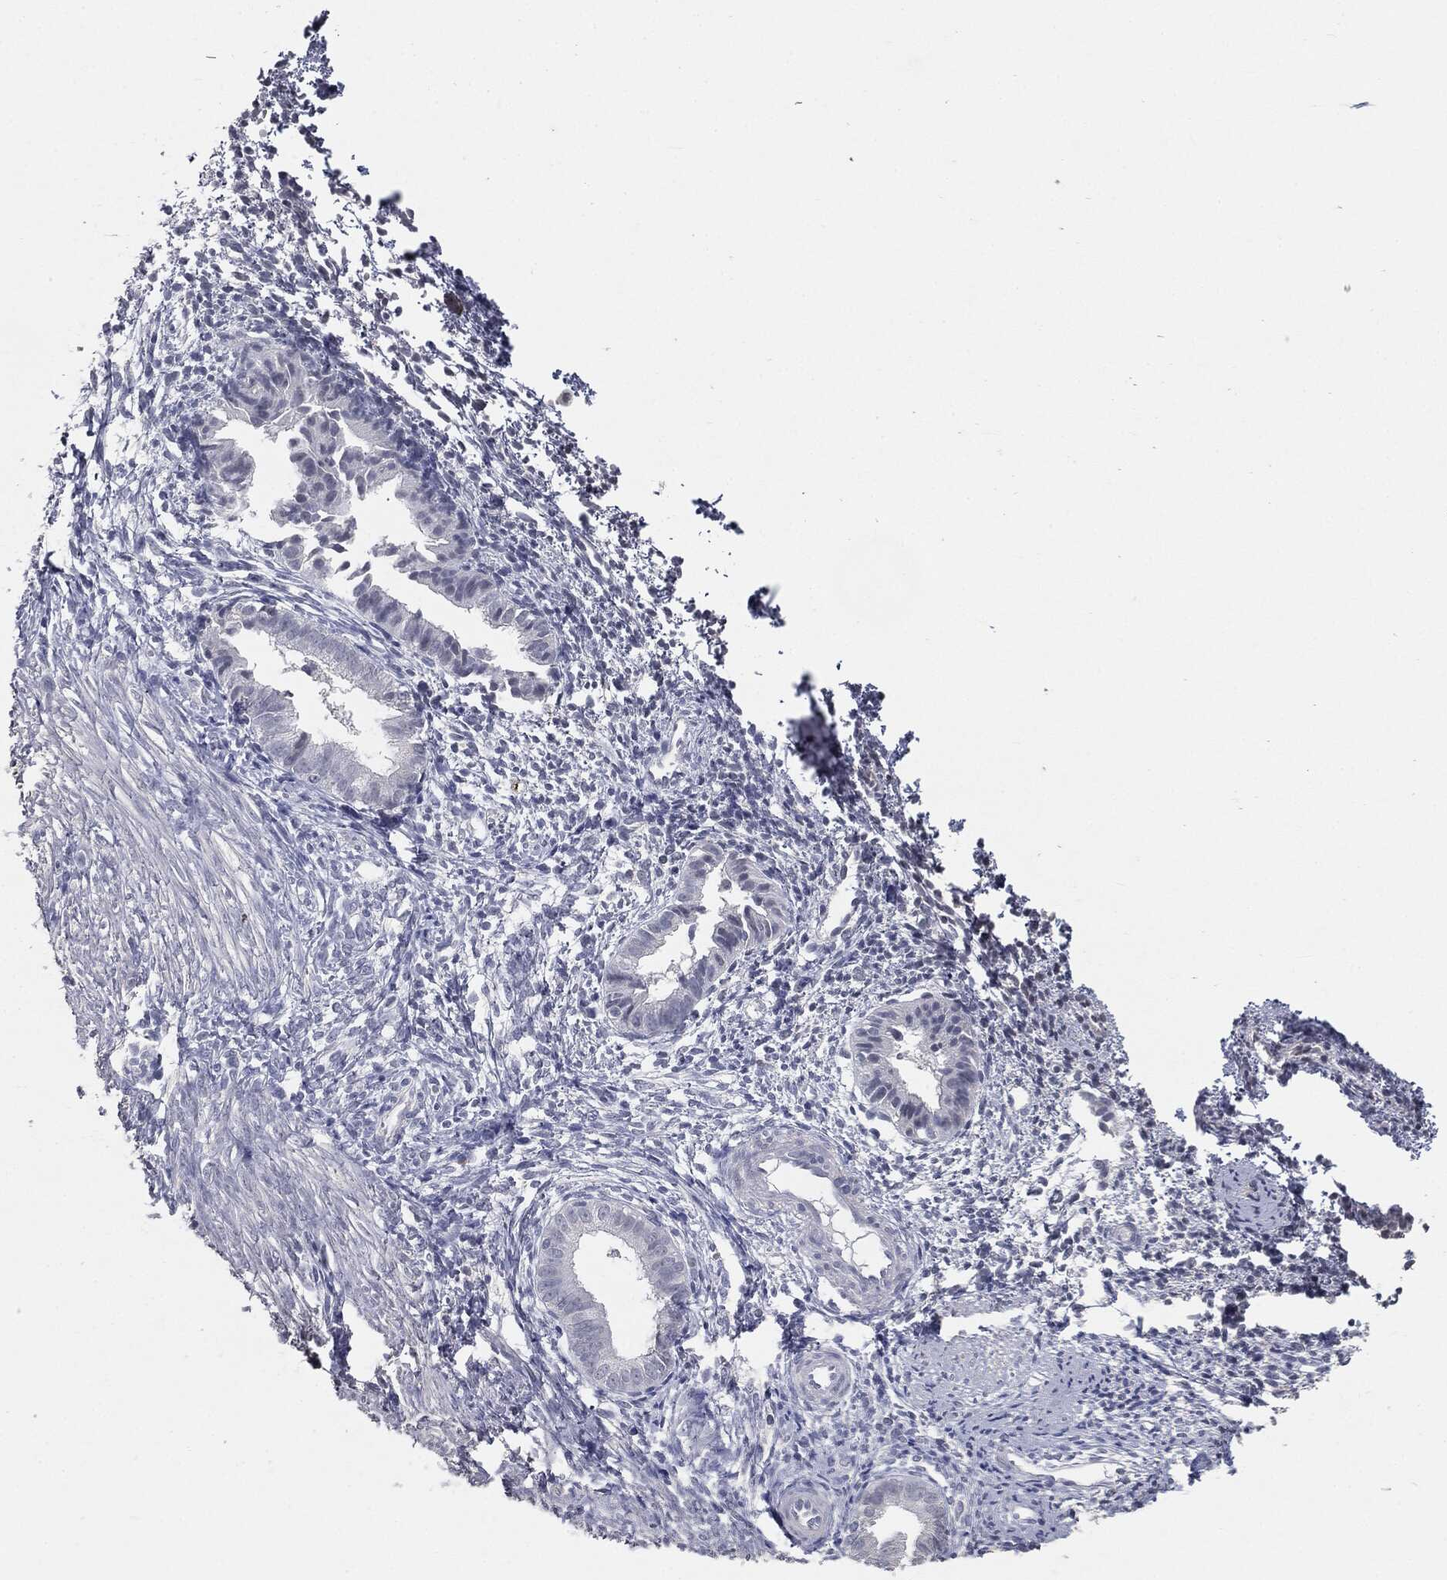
{"staining": {"intensity": "negative", "quantity": "none", "location": "none"}, "tissue": "endometrium", "cell_type": "Cells in endometrial stroma", "image_type": "normal", "snomed": [{"axis": "morphology", "description": "Normal tissue, NOS"}, {"axis": "topography", "description": "Endometrium"}], "caption": "Micrograph shows no significant protein expression in cells in endometrial stroma of unremarkable endometrium. (Brightfield microscopy of DAB IHC at high magnification).", "gene": "SLC2A2", "patient": {"sex": "female", "age": 47}}